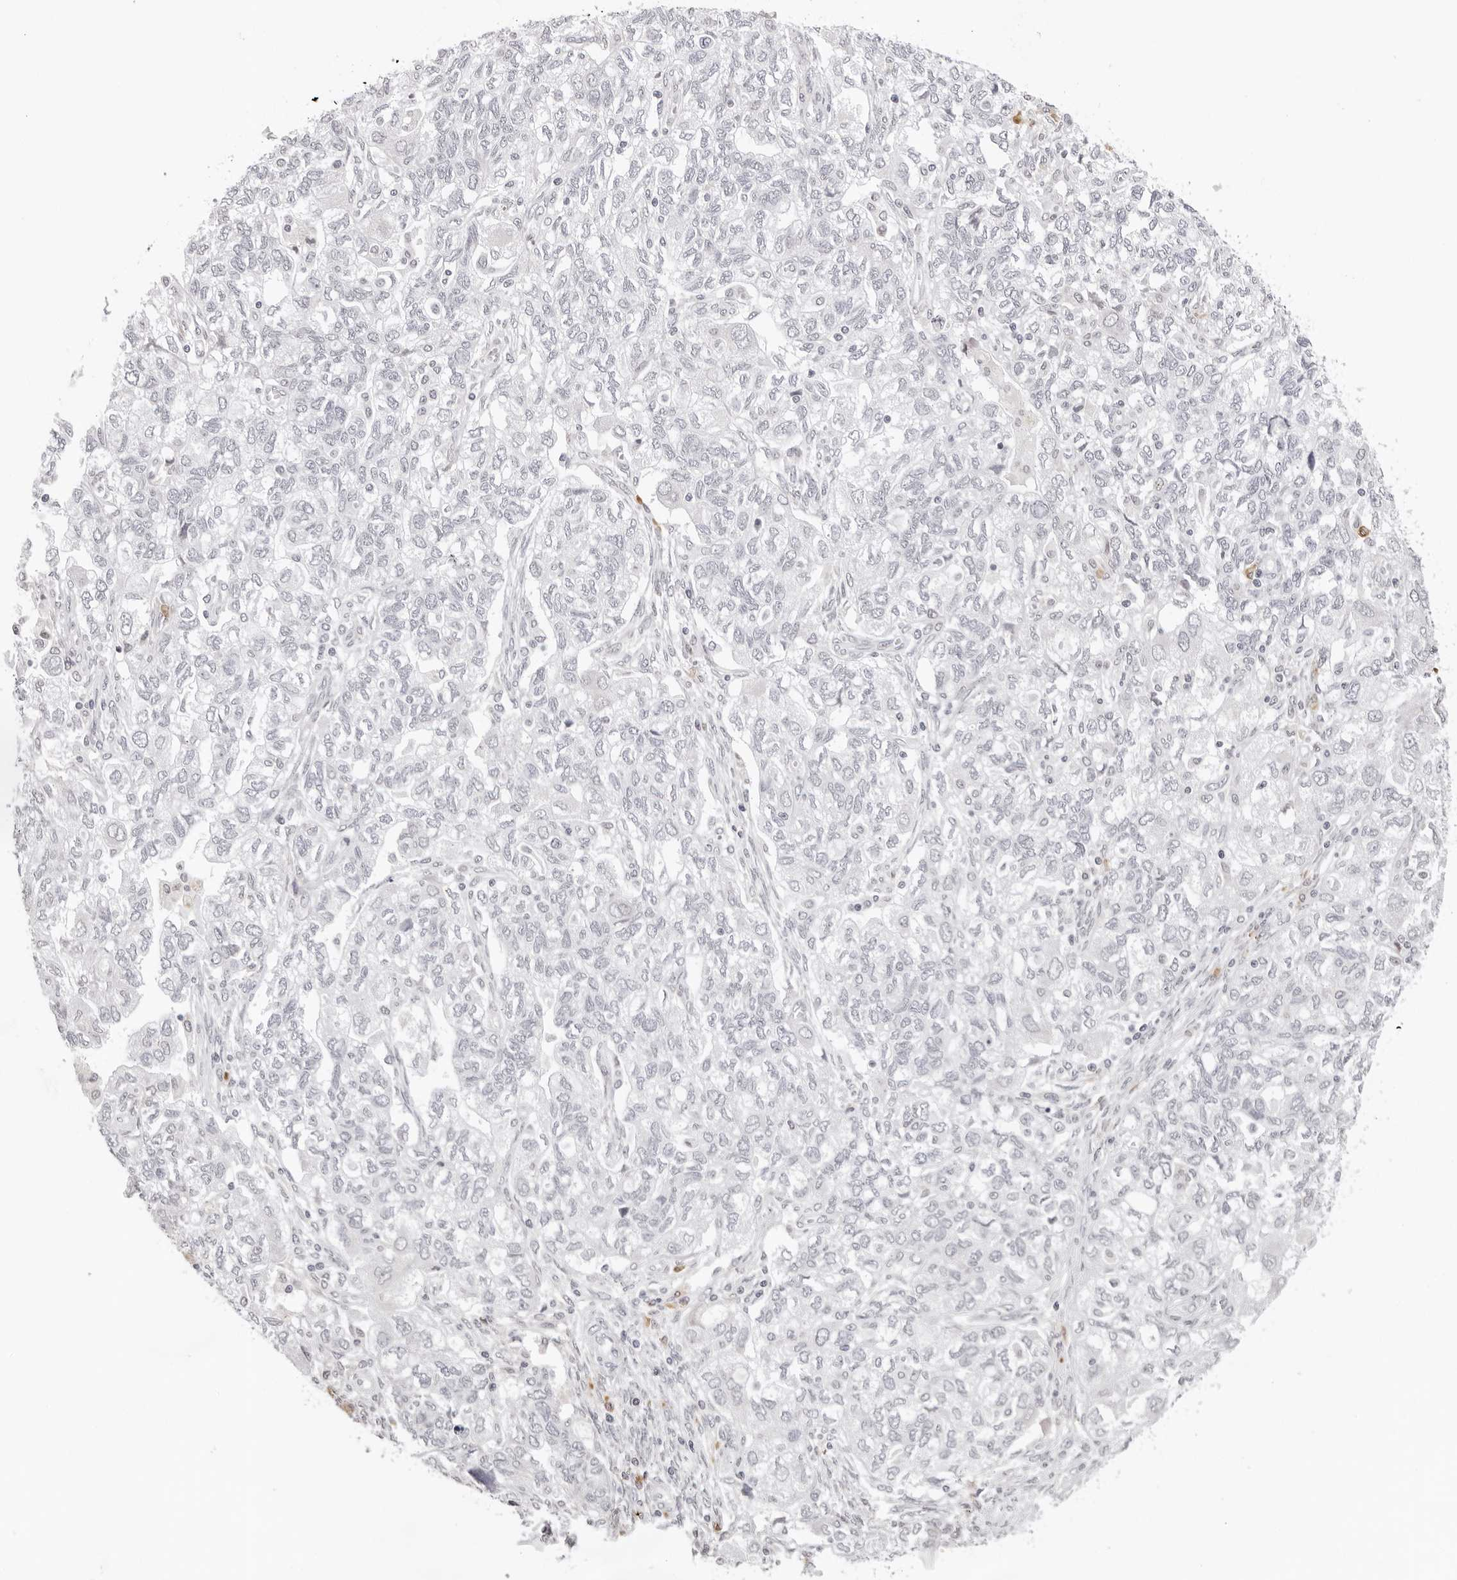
{"staining": {"intensity": "negative", "quantity": "none", "location": "none"}, "tissue": "ovarian cancer", "cell_type": "Tumor cells", "image_type": "cancer", "snomed": [{"axis": "morphology", "description": "Carcinoma, NOS"}, {"axis": "morphology", "description": "Cystadenocarcinoma, serous, NOS"}, {"axis": "topography", "description": "Ovary"}], "caption": "IHC of serous cystadenocarcinoma (ovarian) shows no staining in tumor cells. (Brightfield microscopy of DAB immunohistochemistry at high magnification).", "gene": "IL17RA", "patient": {"sex": "female", "age": 69}}